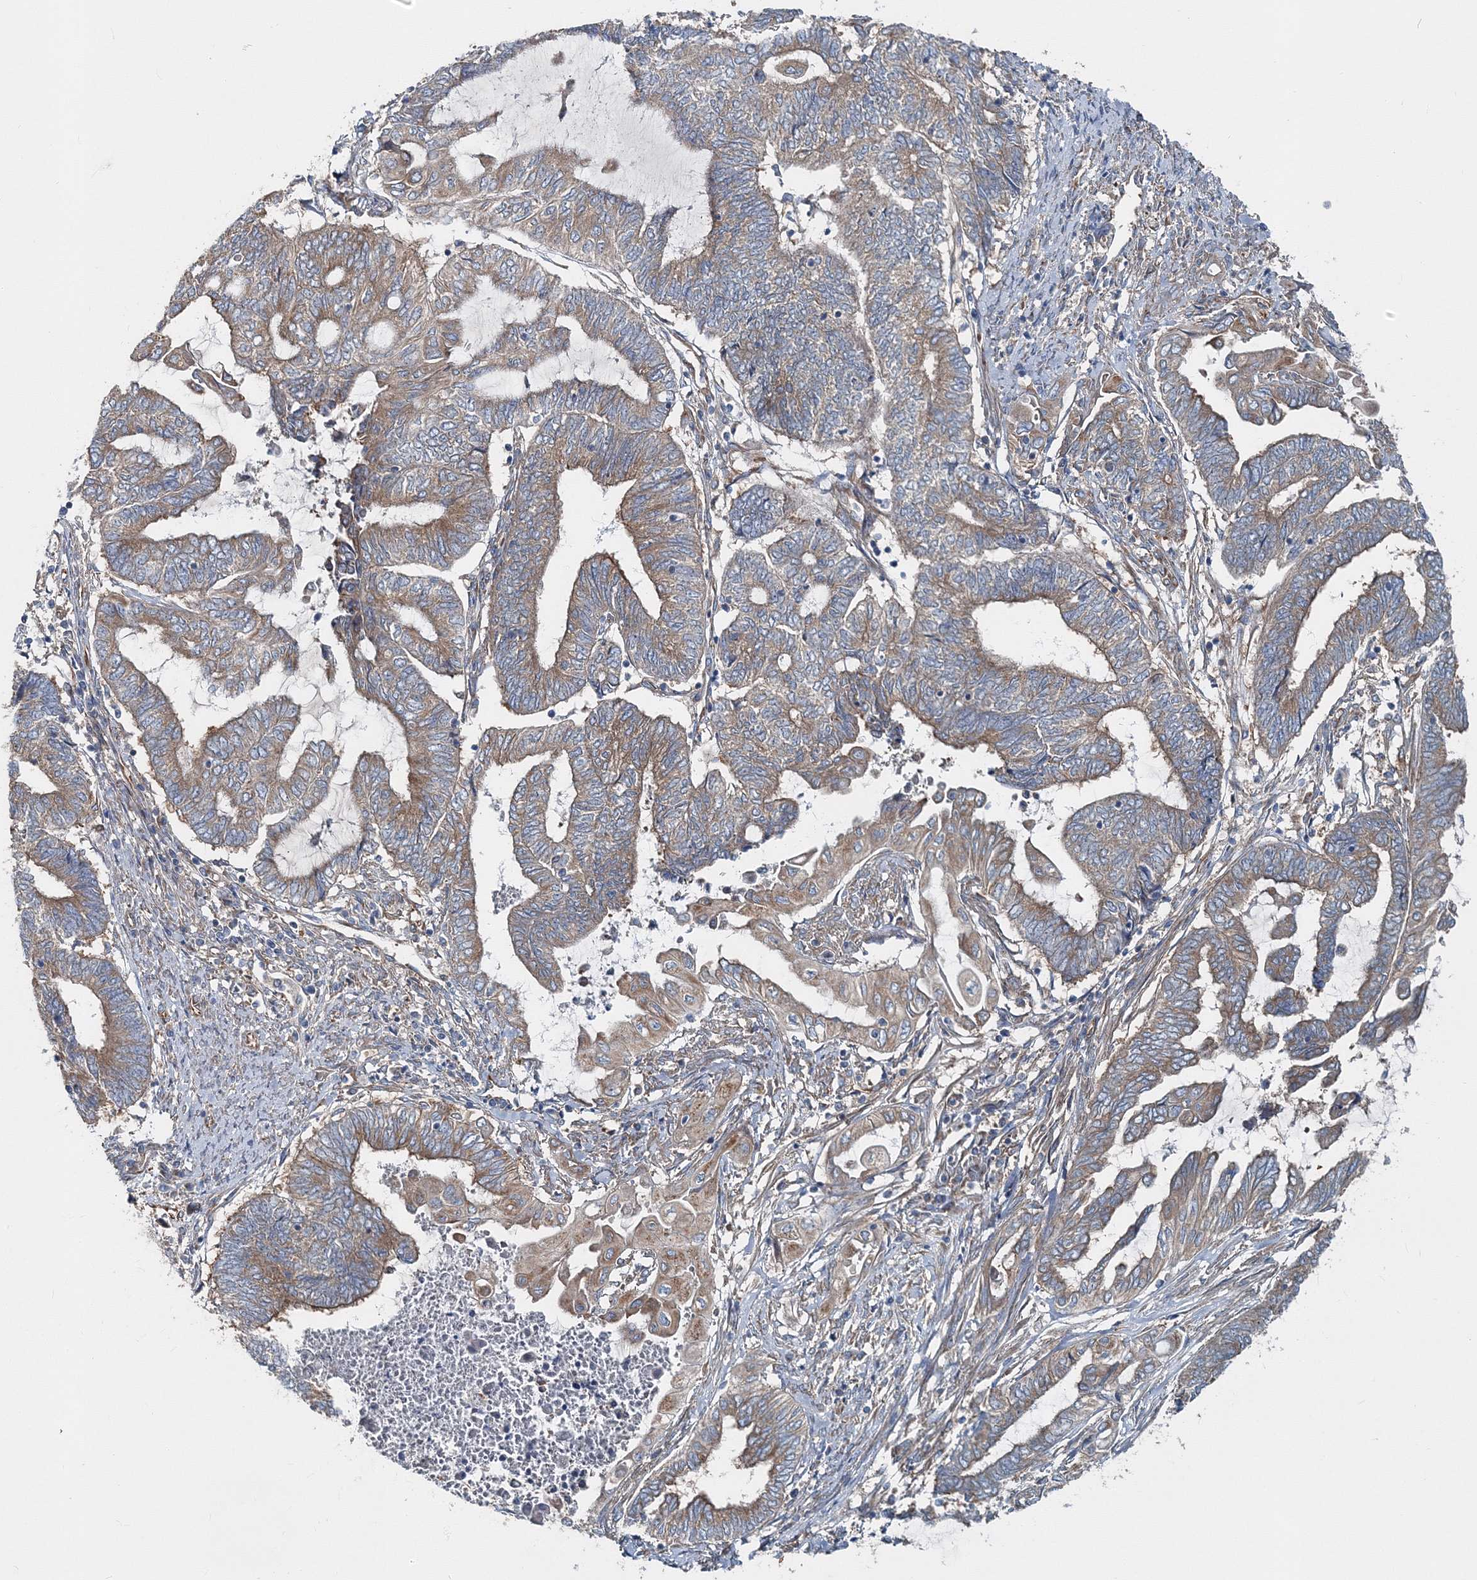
{"staining": {"intensity": "moderate", "quantity": ">75%", "location": "cytoplasmic/membranous"}, "tissue": "endometrial cancer", "cell_type": "Tumor cells", "image_type": "cancer", "snomed": [{"axis": "morphology", "description": "Adenocarcinoma, NOS"}, {"axis": "topography", "description": "Uterus"}, {"axis": "topography", "description": "Endometrium"}], "caption": "Immunohistochemistry of human endometrial cancer (adenocarcinoma) displays medium levels of moderate cytoplasmic/membranous expression in approximately >75% of tumor cells.", "gene": "MPHOSPH9", "patient": {"sex": "female", "age": 70}}